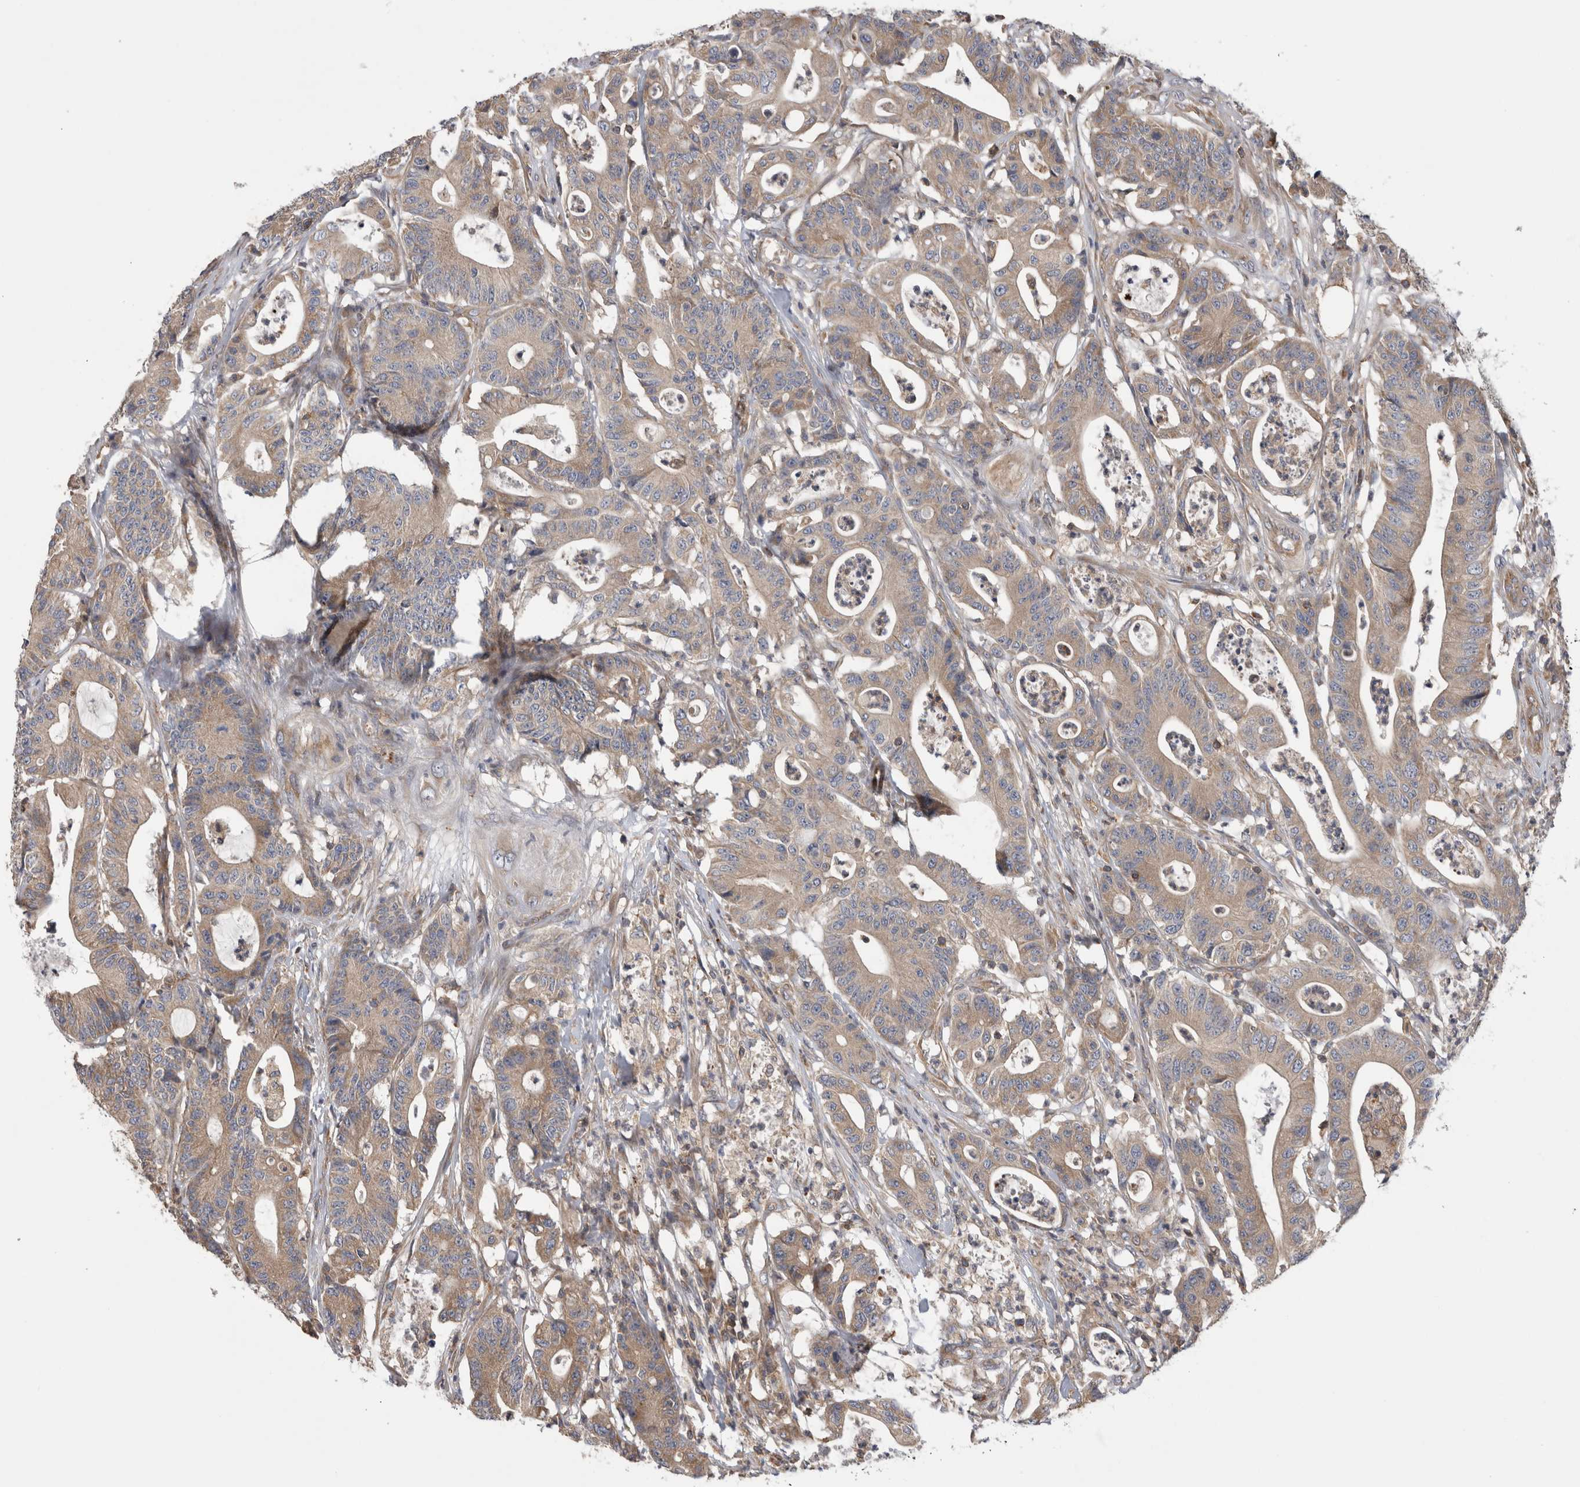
{"staining": {"intensity": "moderate", "quantity": ">75%", "location": "cytoplasmic/membranous"}, "tissue": "colorectal cancer", "cell_type": "Tumor cells", "image_type": "cancer", "snomed": [{"axis": "morphology", "description": "Adenocarcinoma, NOS"}, {"axis": "topography", "description": "Colon"}], "caption": "This photomicrograph displays adenocarcinoma (colorectal) stained with immunohistochemistry (IHC) to label a protein in brown. The cytoplasmic/membranous of tumor cells show moderate positivity for the protein. Nuclei are counter-stained blue.", "gene": "GRIK2", "patient": {"sex": "female", "age": 84}}